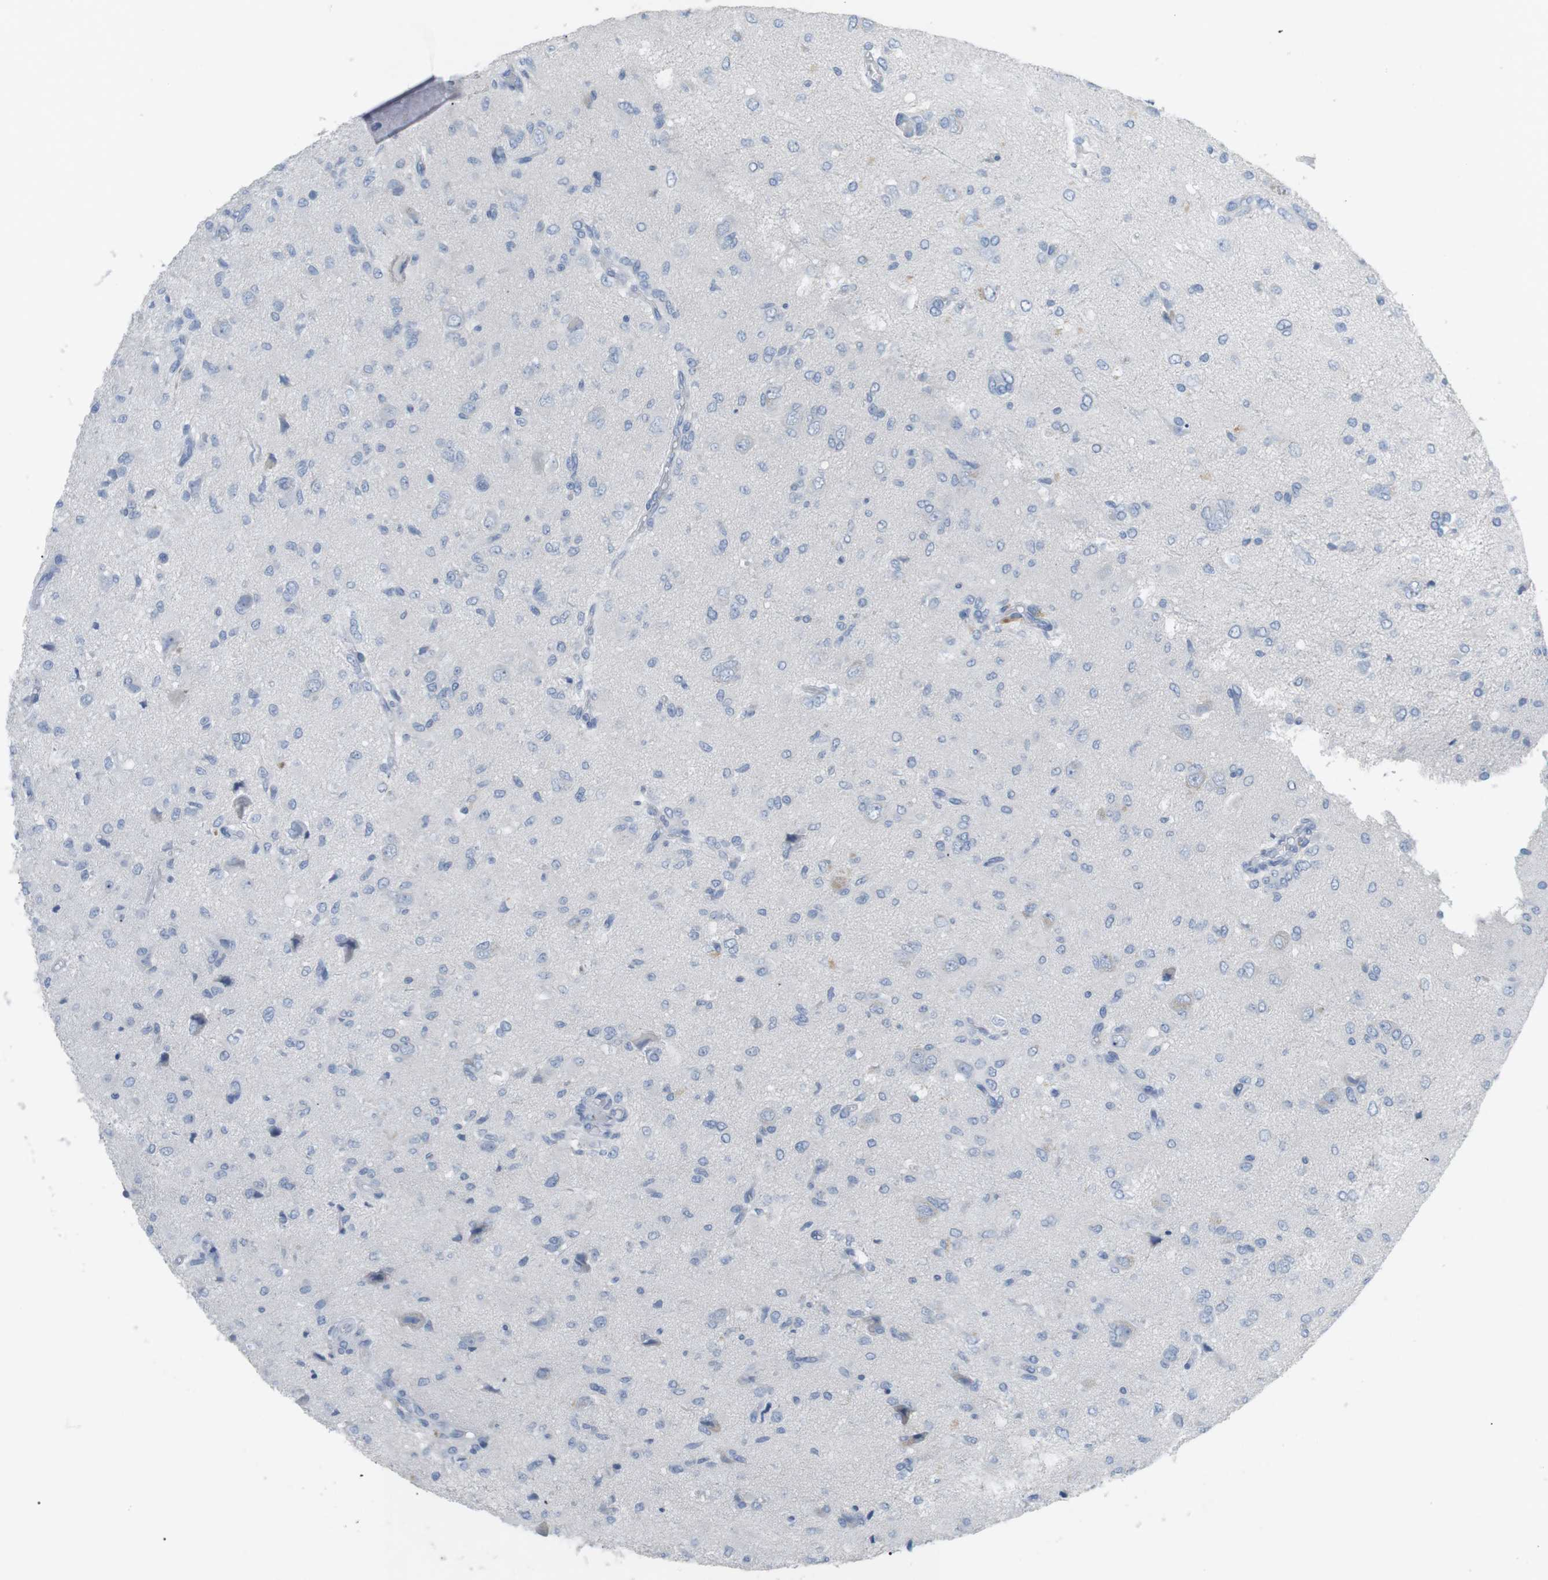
{"staining": {"intensity": "negative", "quantity": "none", "location": "none"}, "tissue": "glioma", "cell_type": "Tumor cells", "image_type": "cancer", "snomed": [{"axis": "morphology", "description": "Glioma, malignant, High grade"}, {"axis": "topography", "description": "Brain"}], "caption": "DAB (3,3'-diaminobenzidine) immunohistochemical staining of malignant glioma (high-grade) shows no significant positivity in tumor cells.", "gene": "HBG2", "patient": {"sex": "female", "age": 59}}